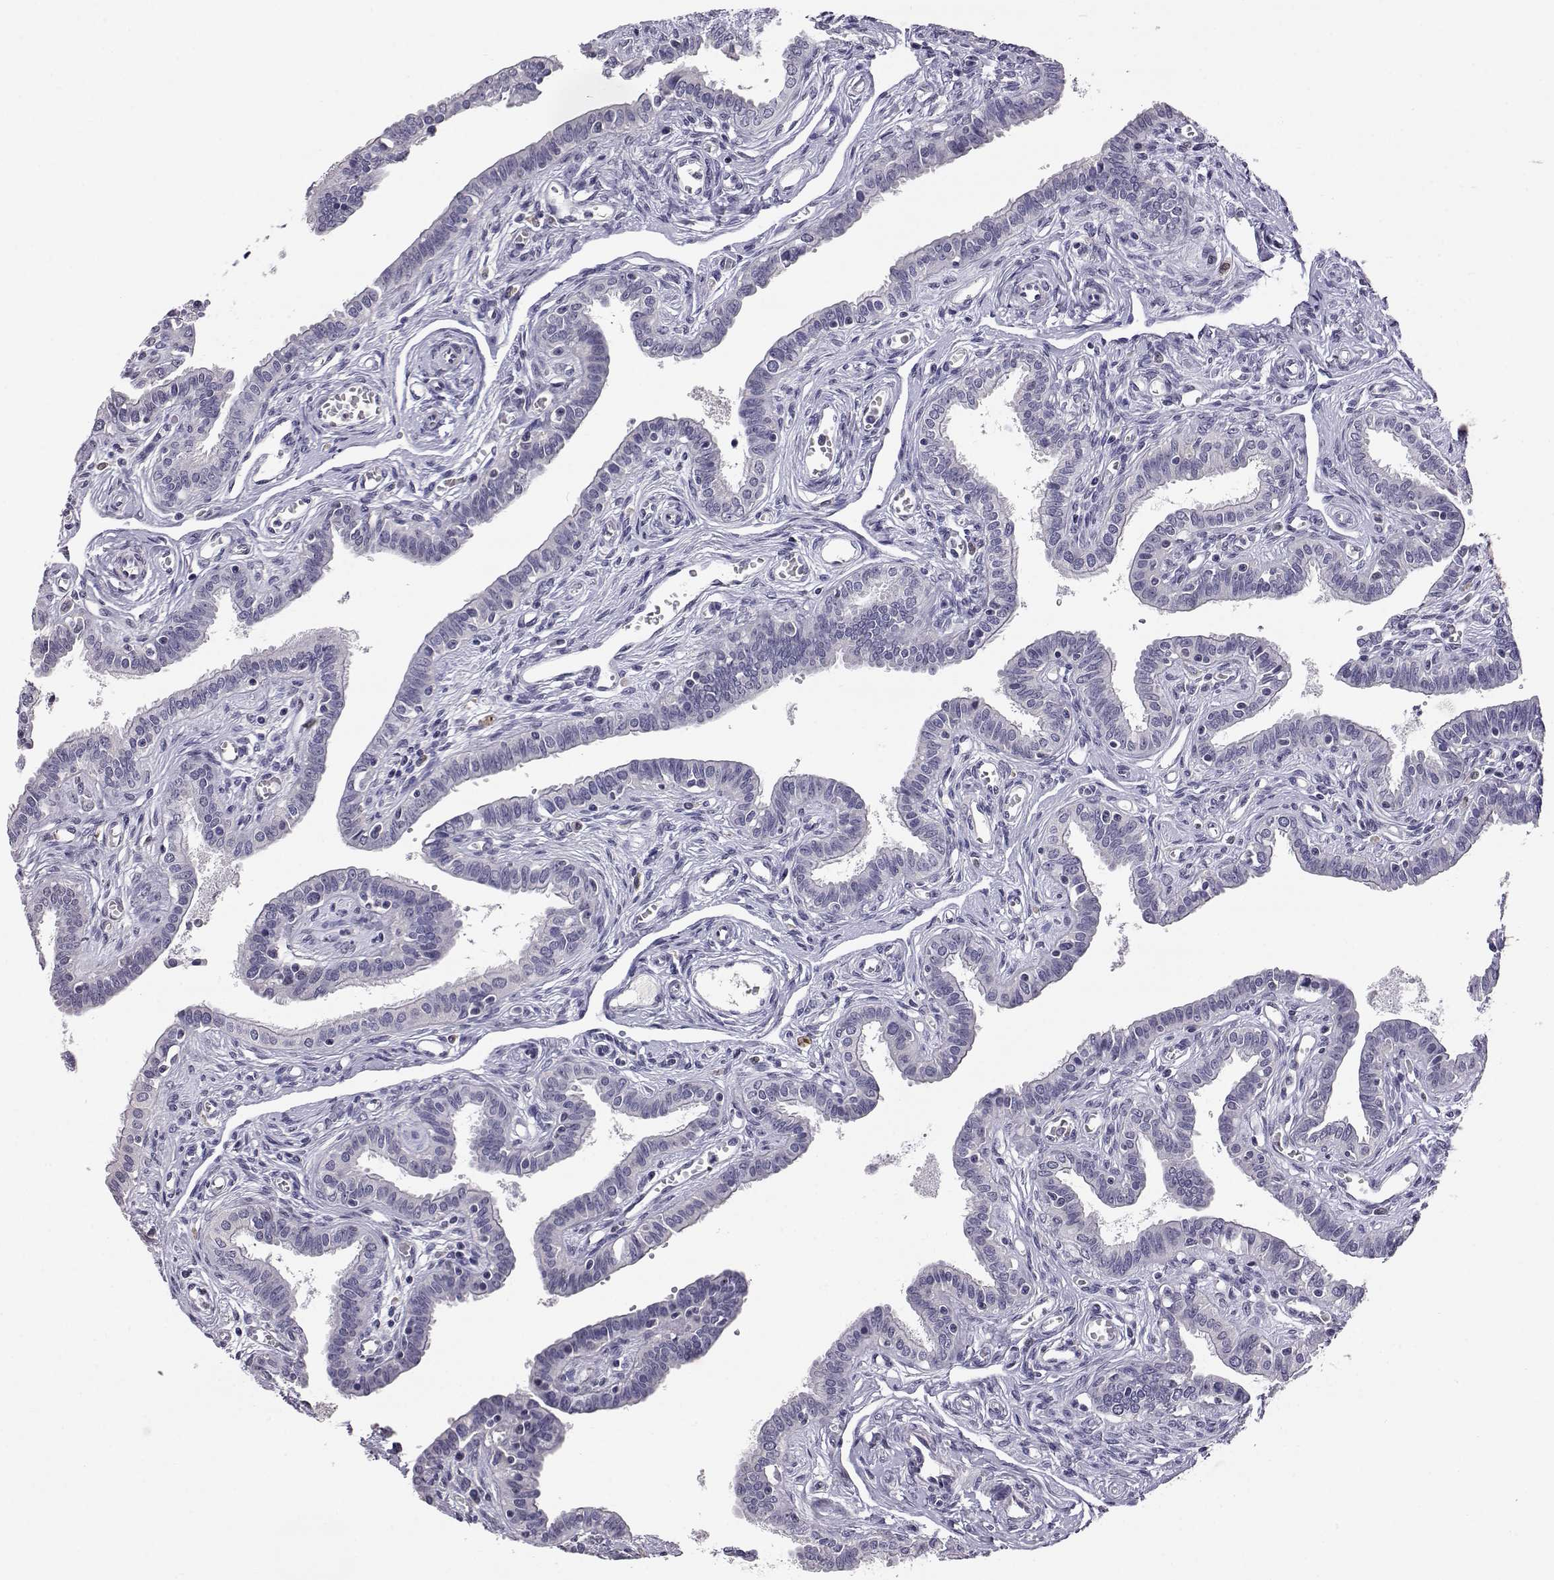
{"staining": {"intensity": "negative", "quantity": "none", "location": "none"}, "tissue": "fallopian tube", "cell_type": "Glandular cells", "image_type": "normal", "snomed": [{"axis": "morphology", "description": "Normal tissue, NOS"}, {"axis": "morphology", "description": "Carcinoma, endometroid"}, {"axis": "topography", "description": "Fallopian tube"}, {"axis": "topography", "description": "Ovary"}], "caption": "Fallopian tube stained for a protein using immunohistochemistry (IHC) reveals no positivity glandular cells.", "gene": "AKR1B1", "patient": {"sex": "female", "age": 42}}